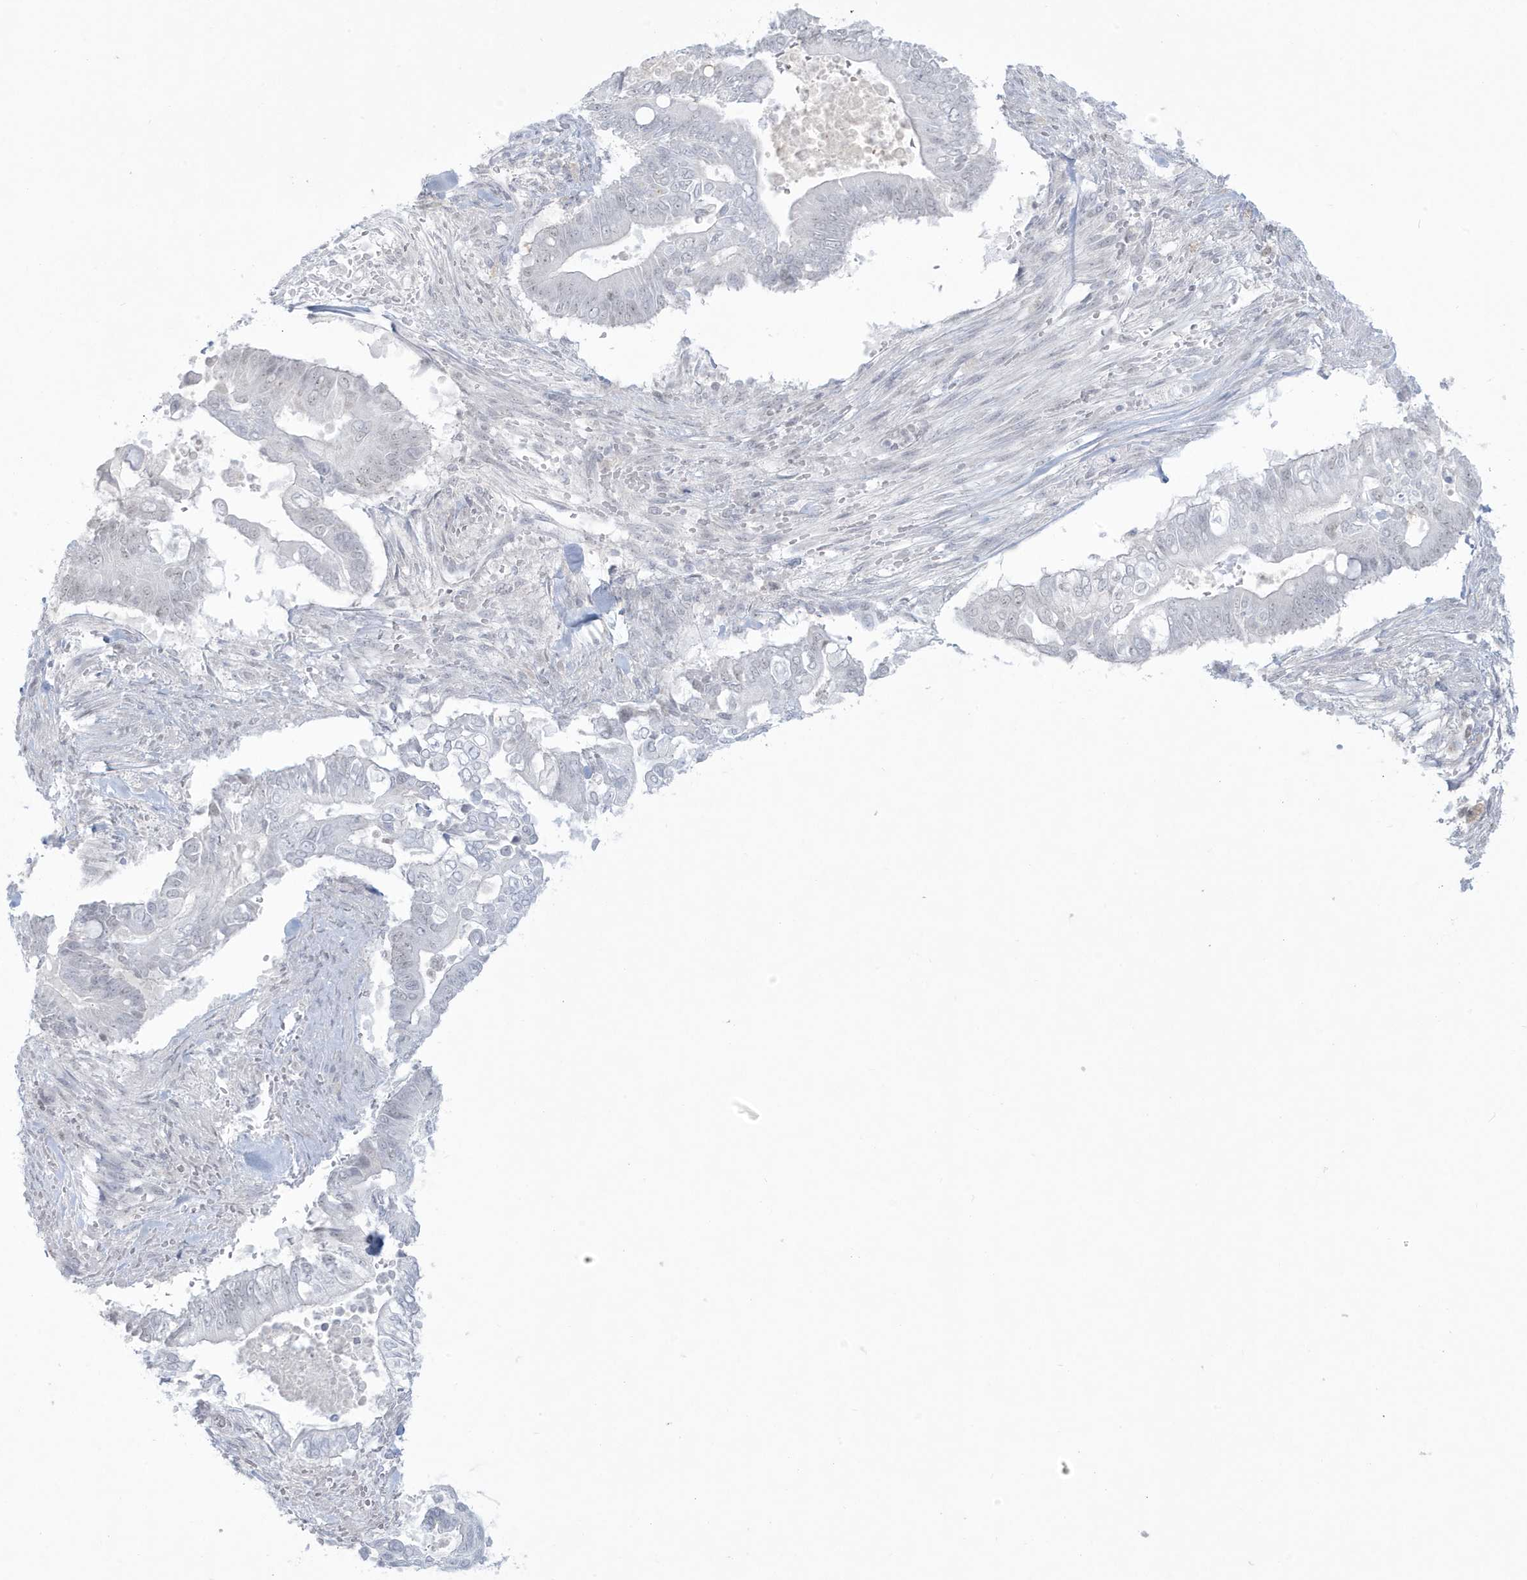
{"staining": {"intensity": "negative", "quantity": "none", "location": "none"}, "tissue": "pancreatic cancer", "cell_type": "Tumor cells", "image_type": "cancer", "snomed": [{"axis": "morphology", "description": "Adenocarcinoma, NOS"}, {"axis": "topography", "description": "Pancreas"}], "caption": "High power microscopy image of an immunohistochemistry micrograph of pancreatic cancer (adenocarcinoma), revealing no significant expression in tumor cells. (IHC, brightfield microscopy, high magnification).", "gene": "HERC6", "patient": {"sex": "male", "age": 68}}